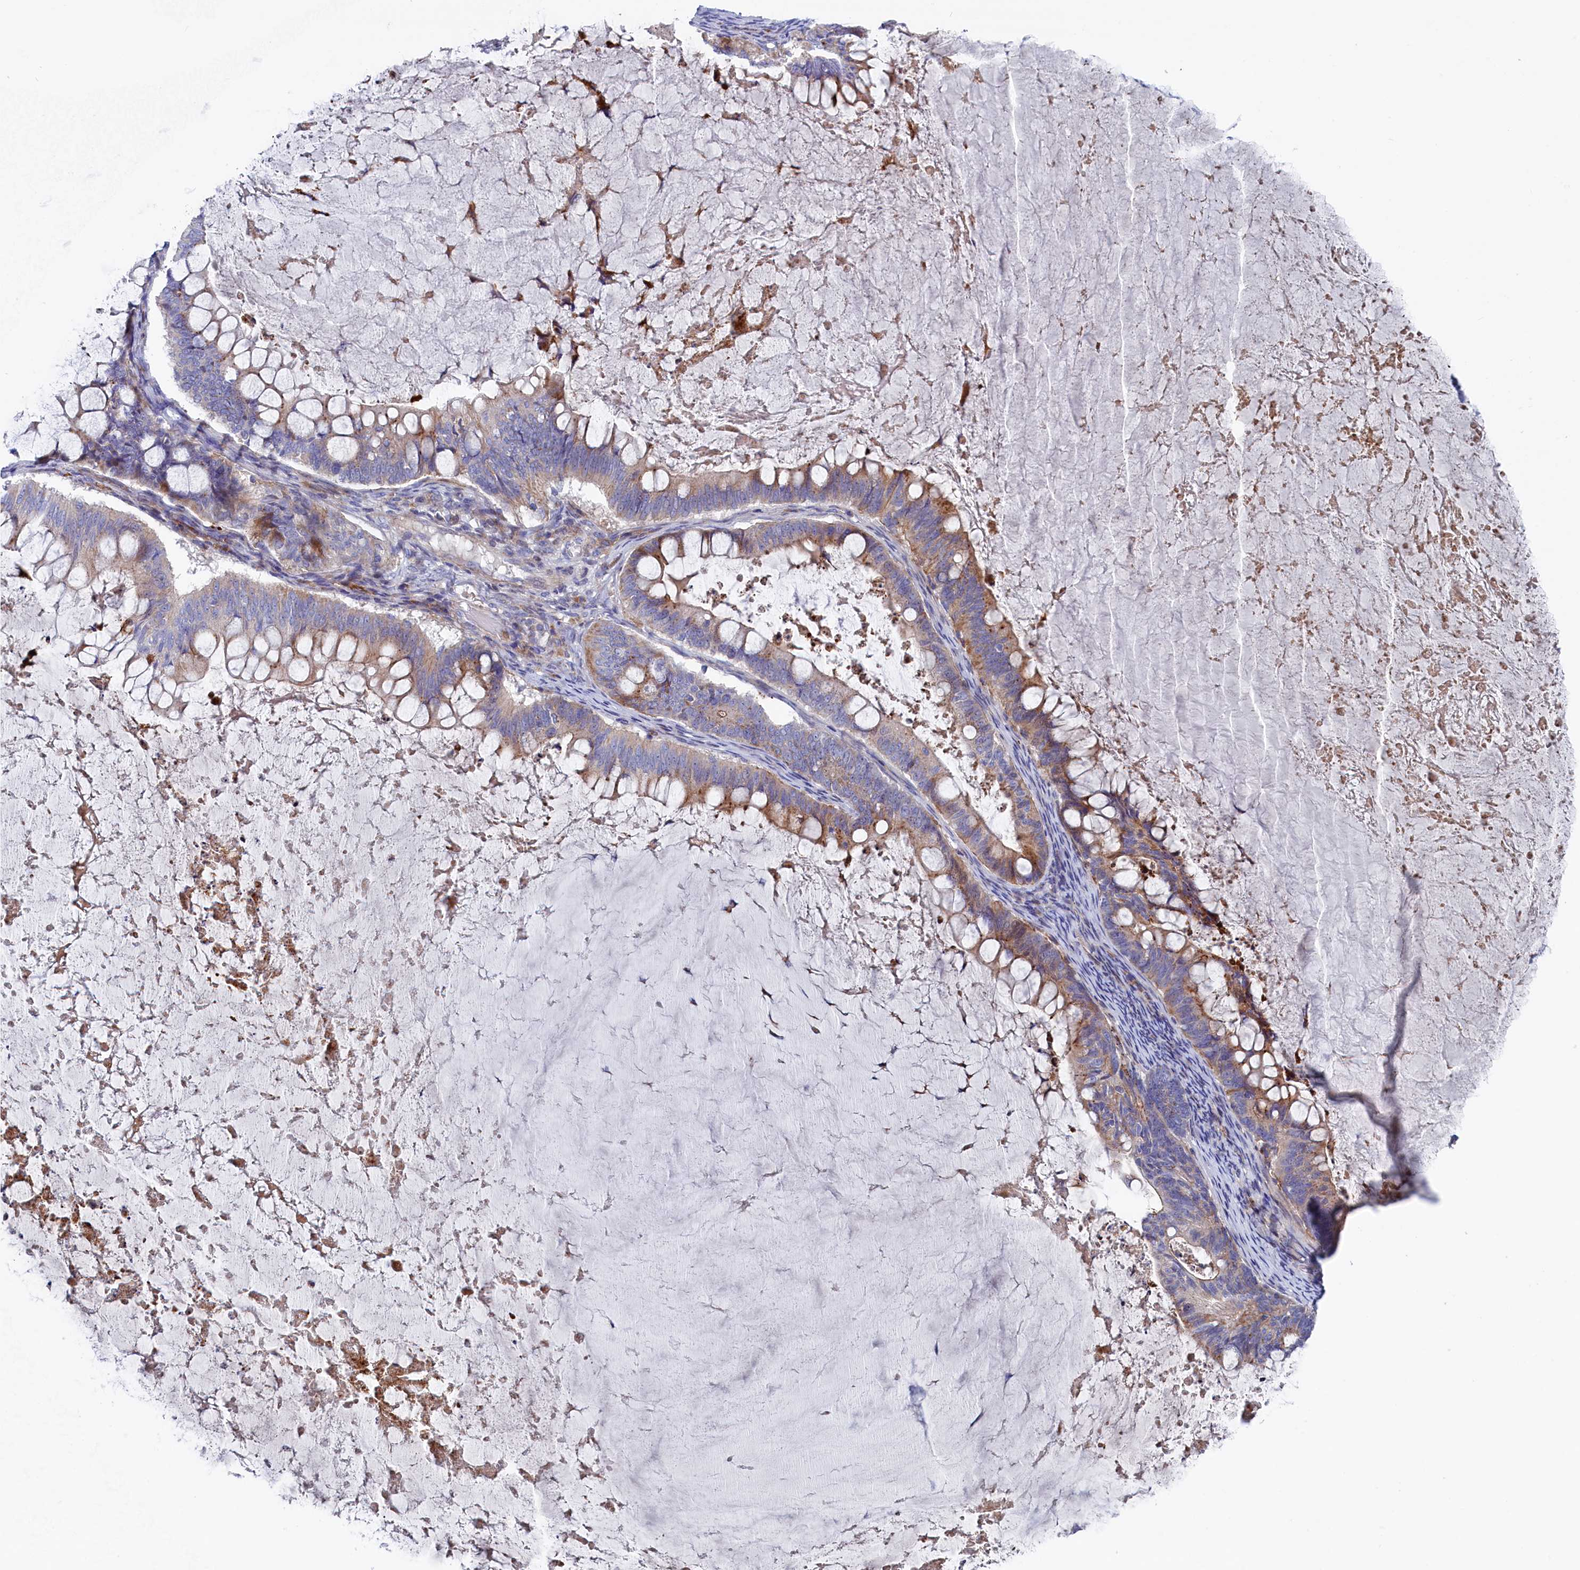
{"staining": {"intensity": "moderate", "quantity": "25%-75%", "location": "cytoplasmic/membranous"}, "tissue": "ovarian cancer", "cell_type": "Tumor cells", "image_type": "cancer", "snomed": [{"axis": "morphology", "description": "Cystadenocarcinoma, mucinous, NOS"}, {"axis": "topography", "description": "Ovary"}], "caption": "Ovarian cancer (mucinous cystadenocarcinoma) stained for a protein exhibits moderate cytoplasmic/membranous positivity in tumor cells. Using DAB (3,3'-diaminobenzidine) (brown) and hematoxylin (blue) stains, captured at high magnification using brightfield microscopy.", "gene": "NUDT7", "patient": {"sex": "female", "age": 61}}